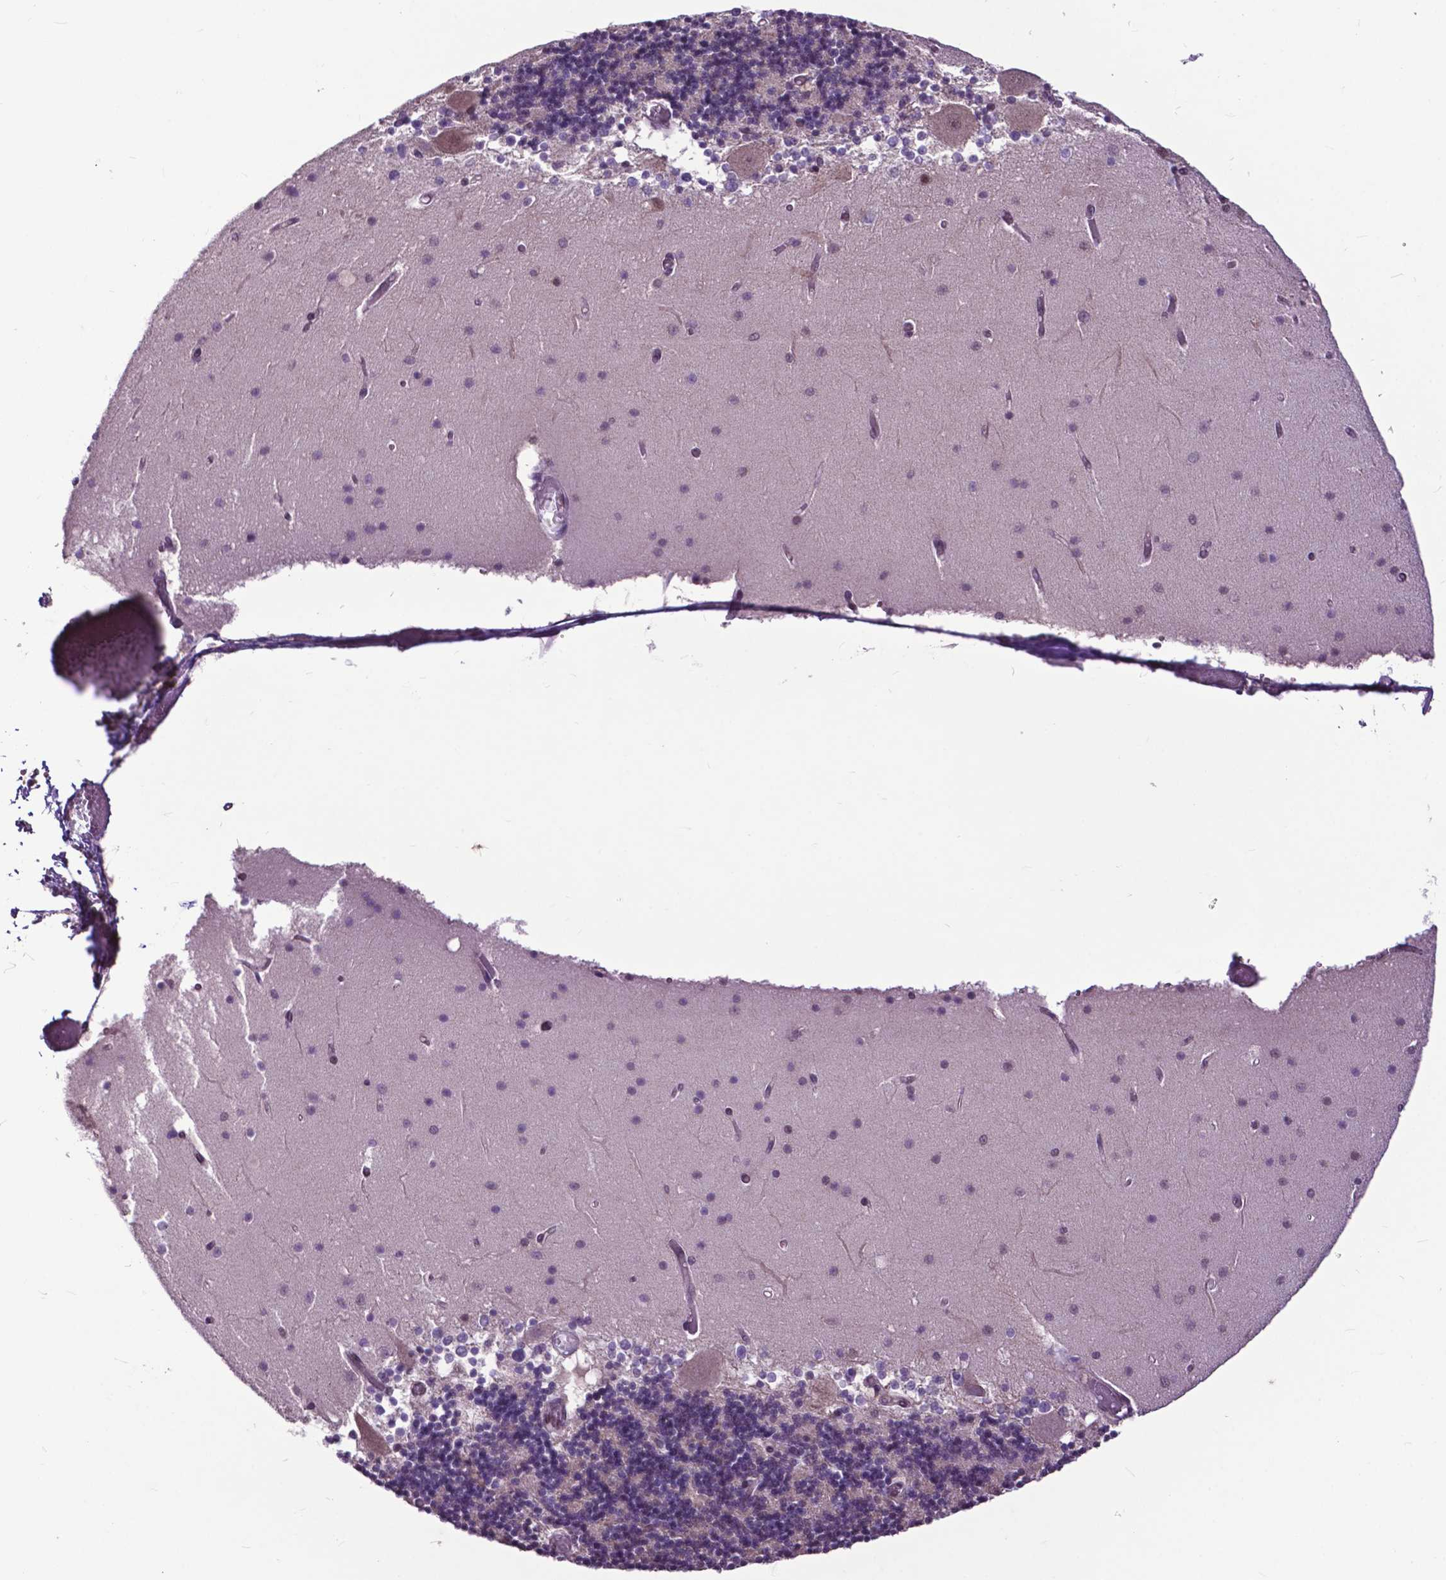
{"staining": {"intensity": "negative", "quantity": "none", "location": "none"}, "tissue": "cerebellum", "cell_type": "Cells in granular layer", "image_type": "normal", "snomed": [{"axis": "morphology", "description": "Normal tissue, NOS"}, {"axis": "topography", "description": "Cerebellum"}], "caption": "Cells in granular layer show no significant positivity in benign cerebellum. (Brightfield microscopy of DAB immunohistochemistry at high magnification).", "gene": "FAF1", "patient": {"sex": "female", "age": 28}}